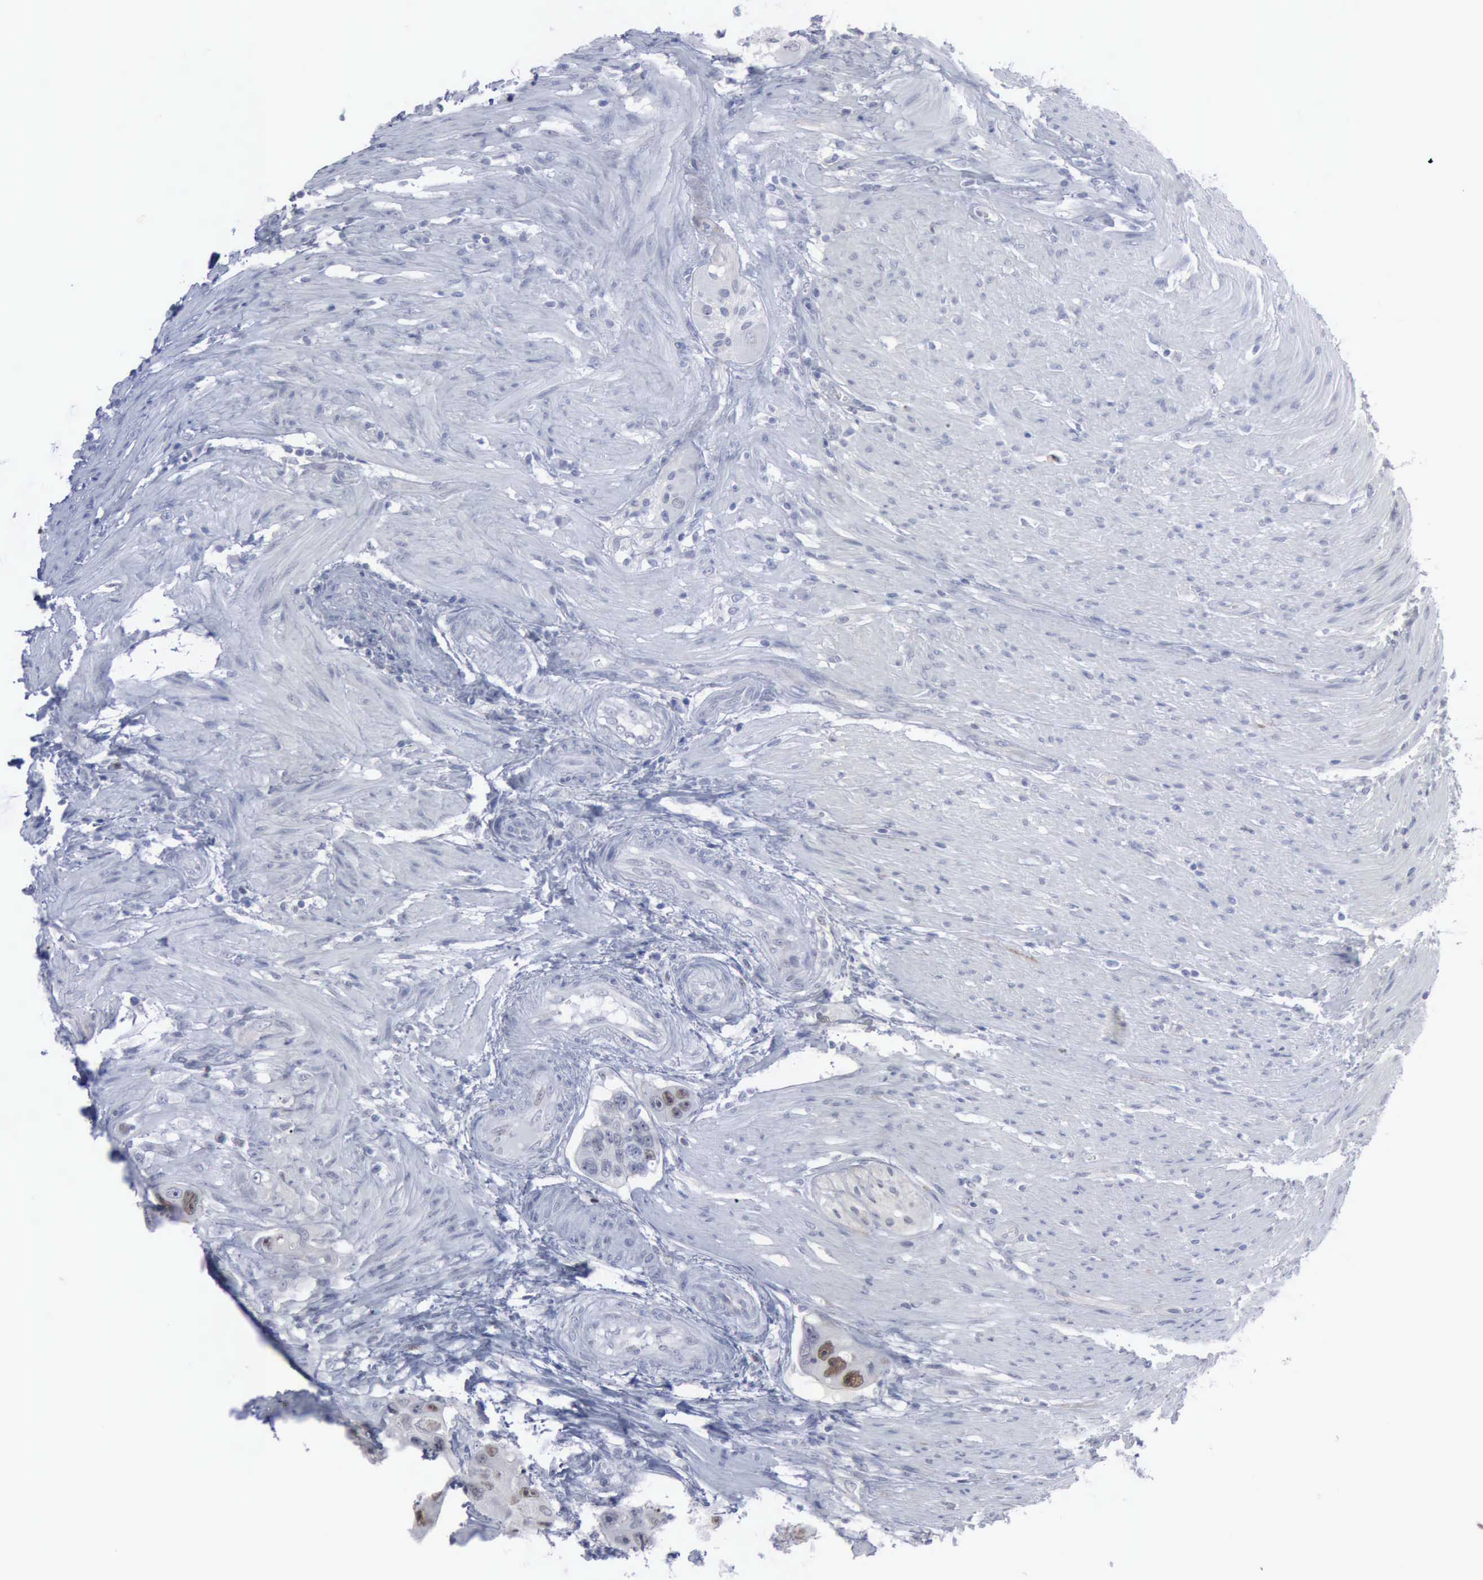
{"staining": {"intensity": "moderate", "quantity": "<25%", "location": "nuclear"}, "tissue": "colorectal cancer", "cell_type": "Tumor cells", "image_type": "cancer", "snomed": [{"axis": "morphology", "description": "Adenocarcinoma, NOS"}, {"axis": "topography", "description": "Colon"}], "caption": "The photomicrograph demonstrates a brown stain indicating the presence of a protein in the nuclear of tumor cells in colorectal cancer.", "gene": "MCM5", "patient": {"sex": "female", "age": 46}}